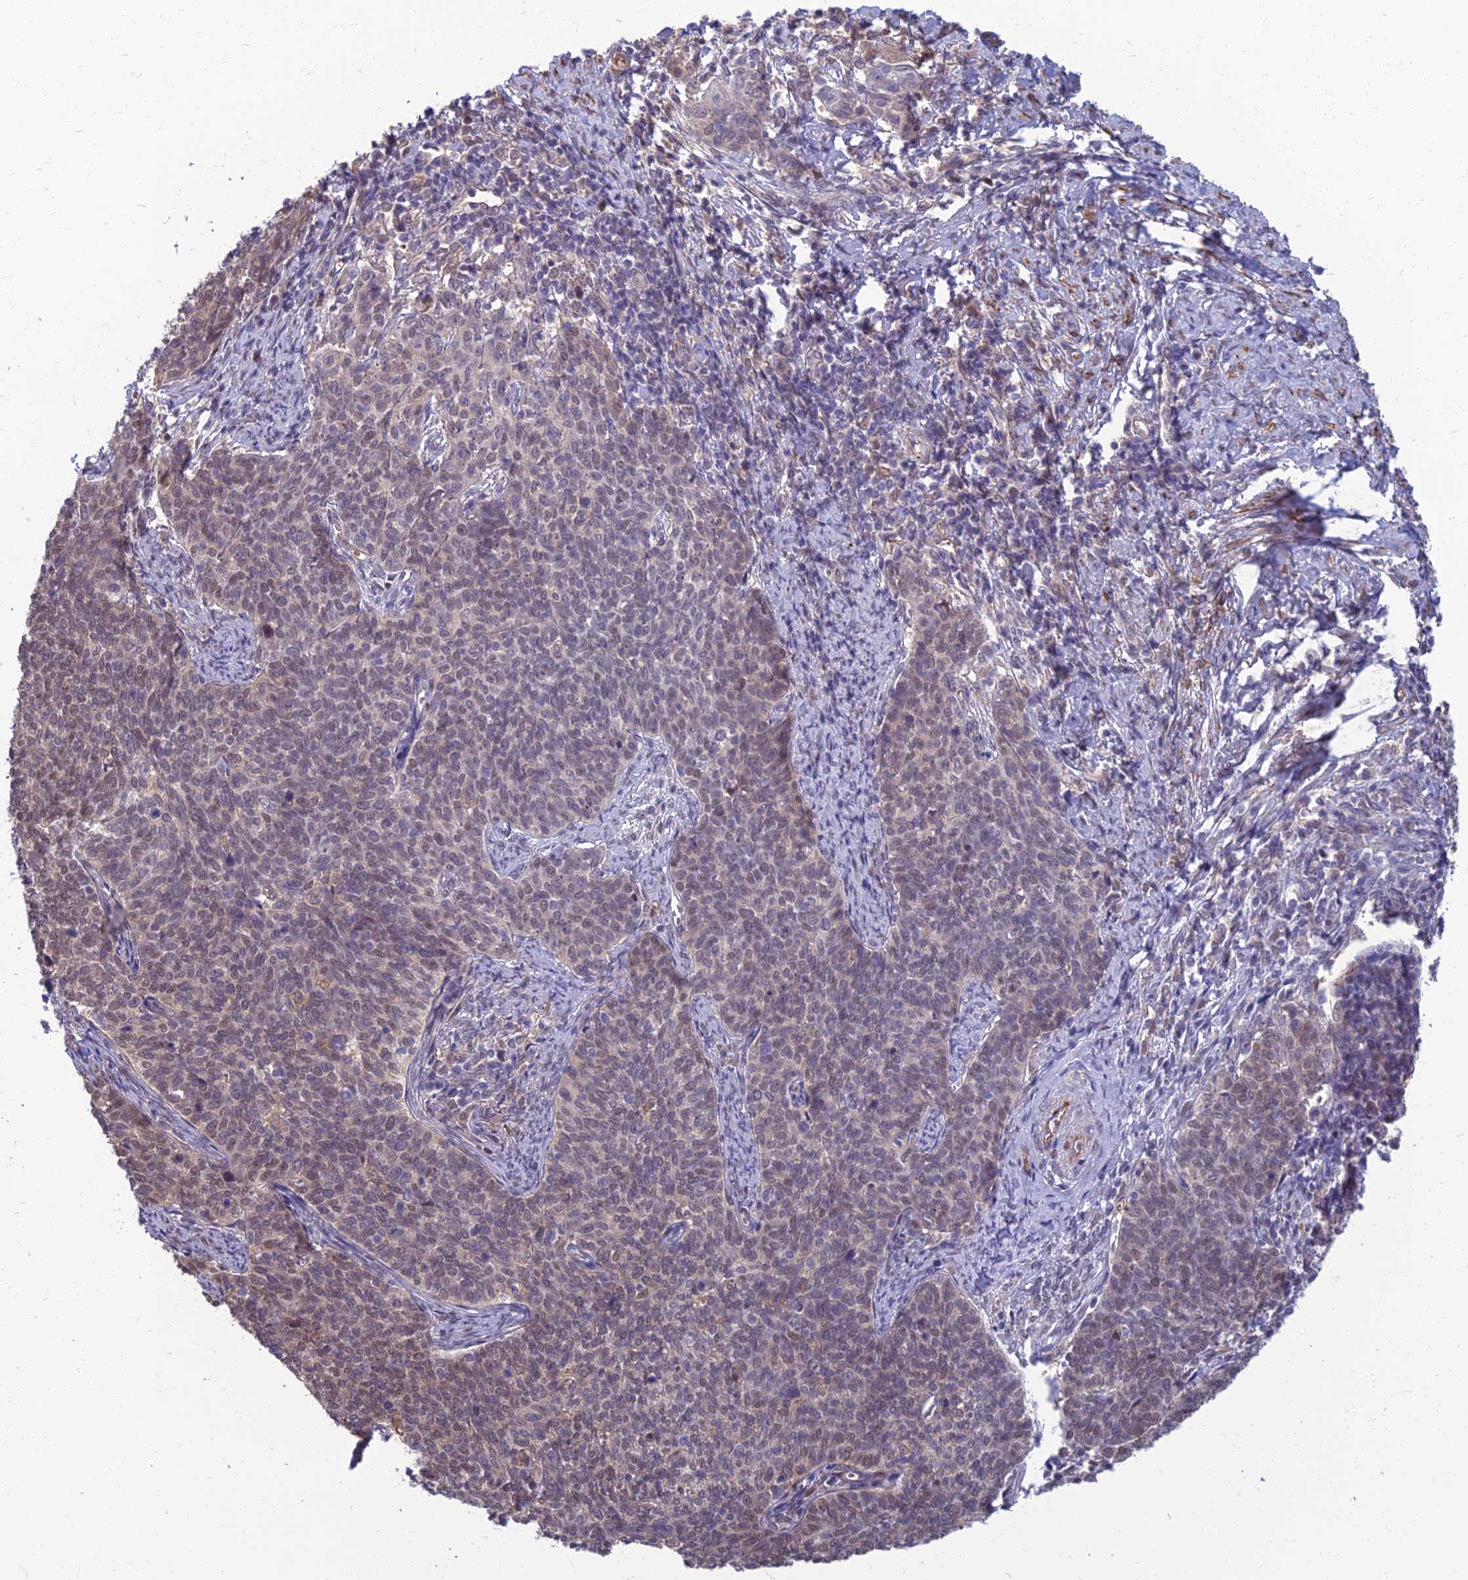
{"staining": {"intensity": "weak", "quantity": "25%-75%", "location": "nuclear"}, "tissue": "cervical cancer", "cell_type": "Tumor cells", "image_type": "cancer", "snomed": [{"axis": "morphology", "description": "Squamous cell carcinoma, NOS"}, {"axis": "topography", "description": "Cervix"}], "caption": "This photomicrograph demonstrates IHC staining of human cervical cancer, with low weak nuclear staining in about 25%-75% of tumor cells.", "gene": "NR4A3", "patient": {"sex": "female", "age": 39}}